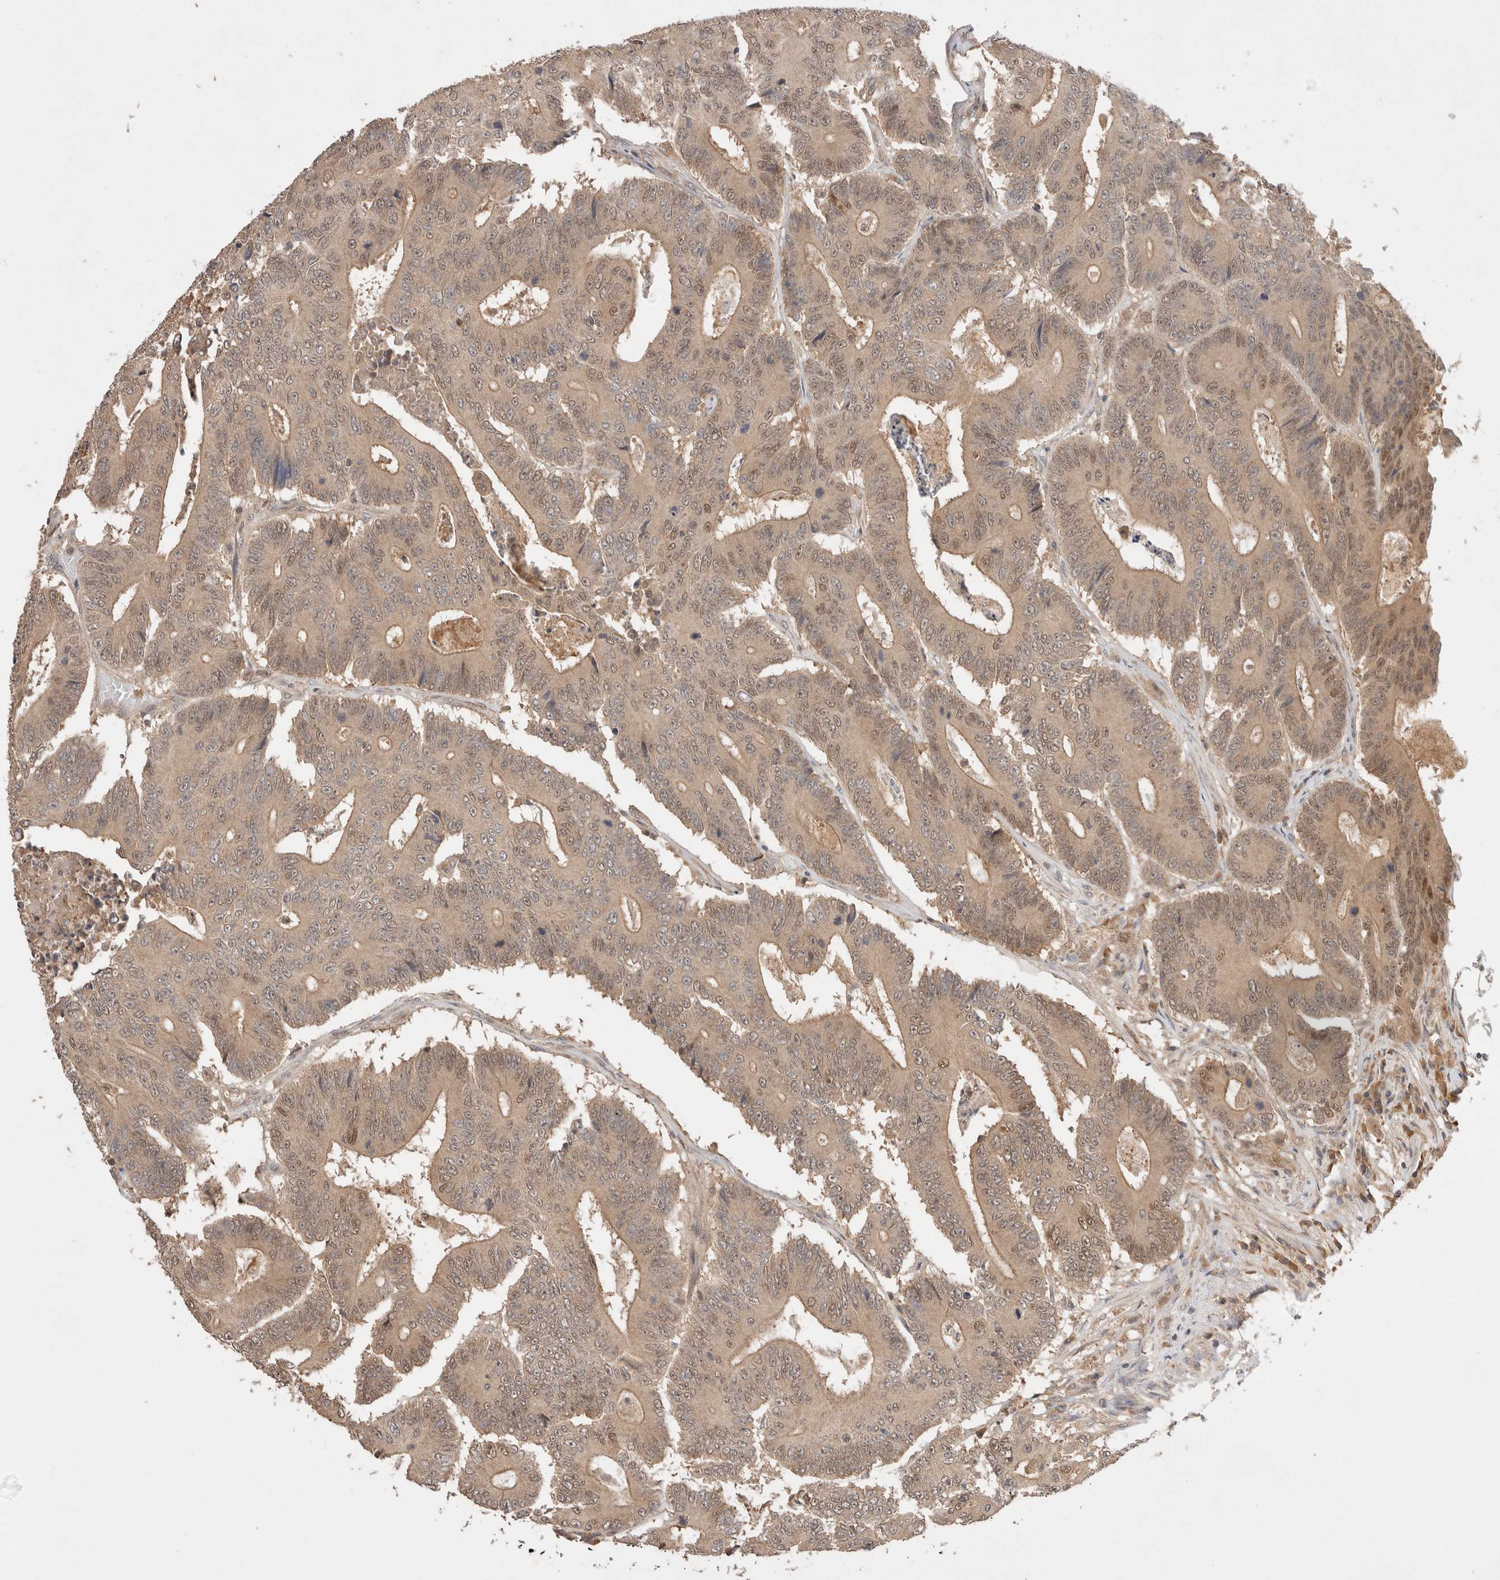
{"staining": {"intensity": "weak", "quantity": ">75%", "location": "cytoplasmic/membranous,nuclear"}, "tissue": "colorectal cancer", "cell_type": "Tumor cells", "image_type": "cancer", "snomed": [{"axis": "morphology", "description": "Adenocarcinoma, NOS"}, {"axis": "topography", "description": "Colon"}], "caption": "DAB (3,3'-diaminobenzidine) immunohistochemical staining of human adenocarcinoma (colorectal) displays weak cytoplasmic/membranous and nuclear protein staining in about >75% of tumor cells.", "gene": "CARNMT1", "patient": {"sex": "male", "age": 83}}